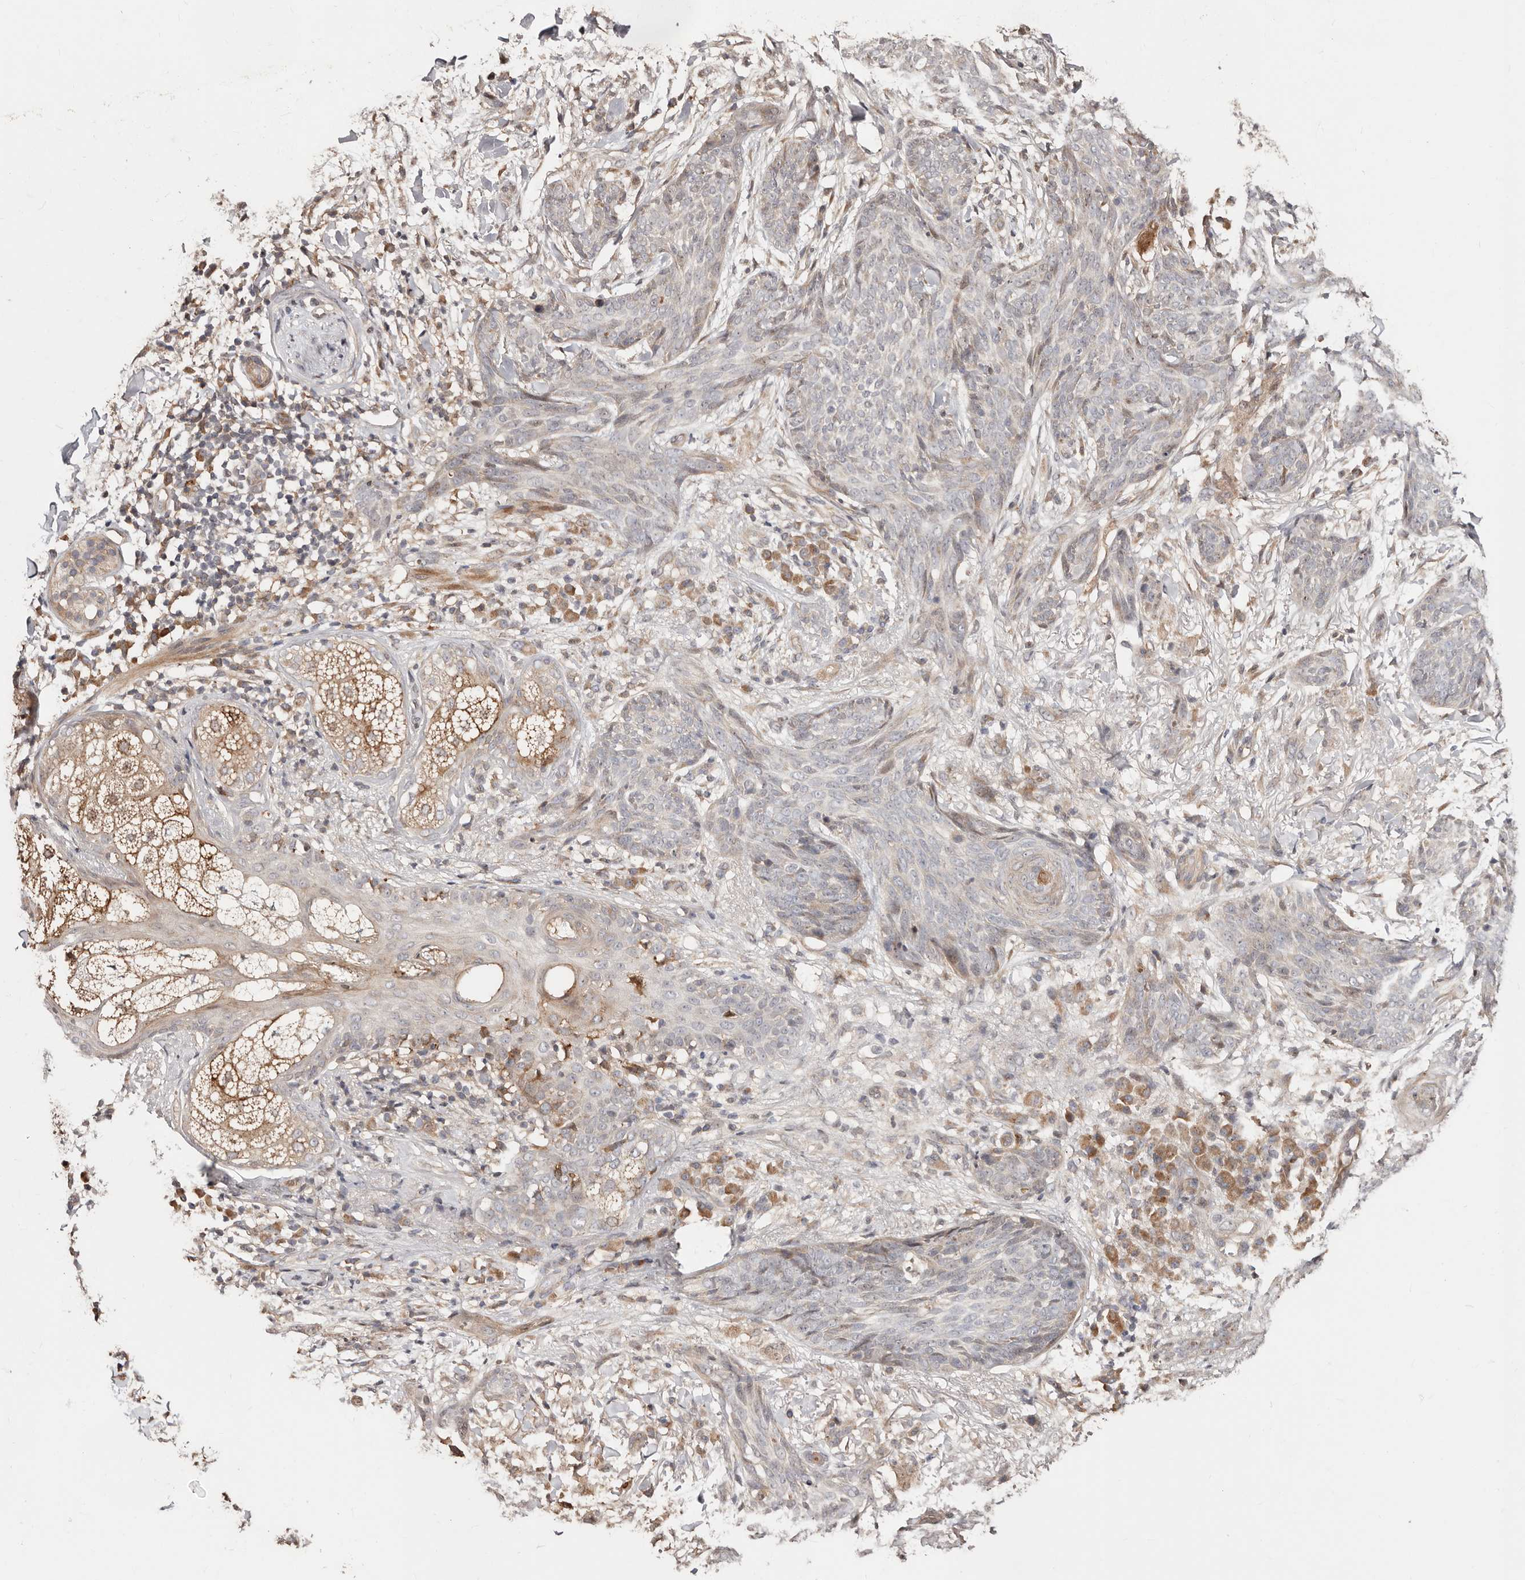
{"staining": {"intensity": "negative", "quantity": "none", "location": "none"}, "tissue": "skin cancer", "cell_type": "Tumor cells", "image_type": "cancer", "snomed": [{"axis": "morphology", "description": "Basal cell carcinoma"}, {"axis": "topography", "description": "Skin"}], "caption": "Skin basal cell carcinoma was stained to show a protein in brown. There is no significant positivity in tumor cells. (Immunohistochemistry, brightfield microscopy, high magnification).", "gene": "APOL6", "patient": {"sex": "male", "age": 85}}